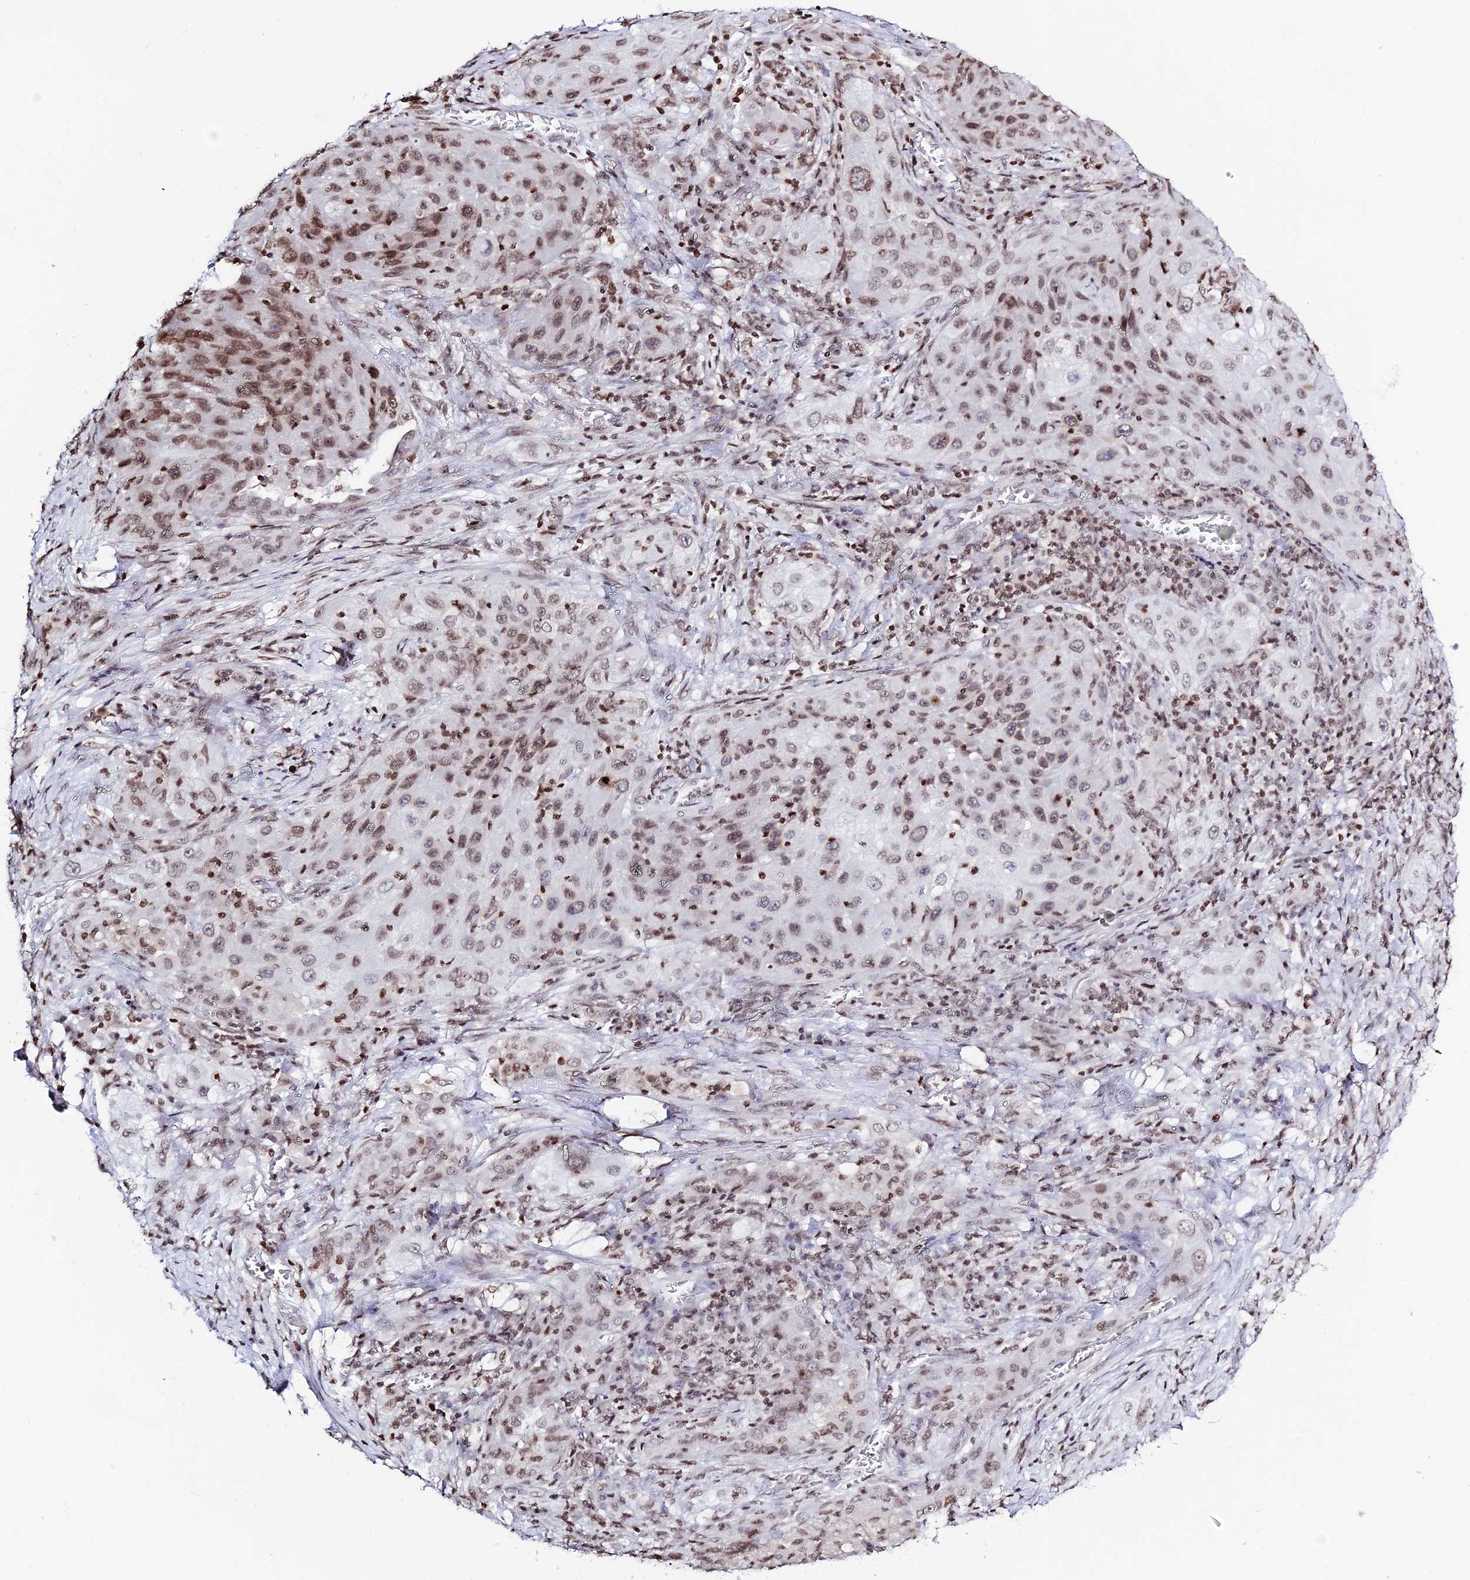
{"staining": {"intensity": "moderate", "quantity": ">75%", "location": "nuclear"}, "tissue": "lung cancer", "cell_type": "Tumor cells", "image_type": "cancer", "snomed": [{"axis": "morphology", "description": "Squamous cell carcinoma, NOS"}, {"axis": "topography", "description": "Lung"}], "caption": "Human lung cancer (squamous cell carcinoma) stained with a protein marker demonstrates moderate staining in tumor cells.", "gene": "MACROH2A2", "patient": {"sex": "female", "age": 69}}